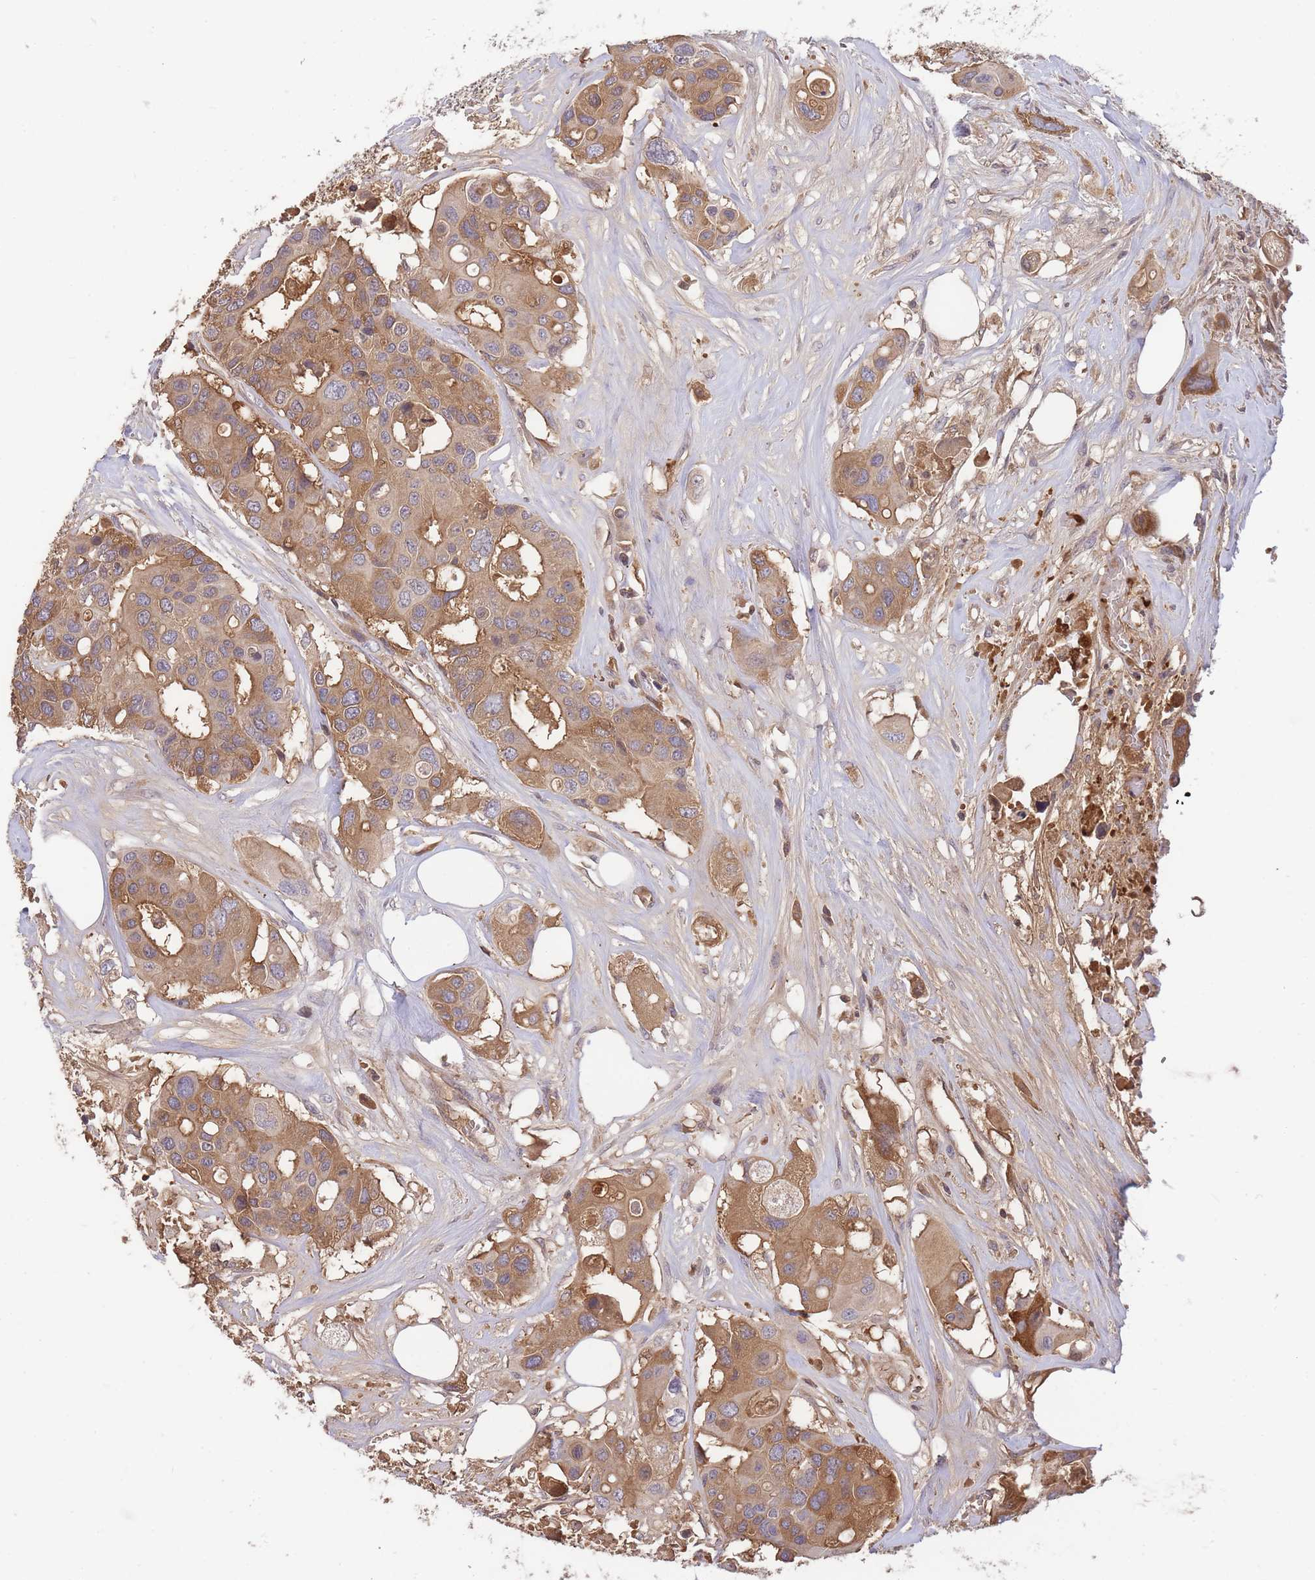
{"staining": {"intensity": "moderate", "quantity": ">75%", "location": "cytoplasmic/membranous"}, "tissue": "colorectal cancer", "cell_type": "Tumor cells", "image_type": "cancer", "snomed": [{"axis": "morphology", "description": "Adenocarcinoma, NOS"}, {"axis": "topography", "description": "Colon"}], "caption": "The immunohistochemical stain shows moderate cytoplasmic/membranous staining in tumor cells of colorectal cancer (adenocarcinoma) tissue. Using DAB (brown) and hematoxylin (blue) stains, captured at high magnification using brightfield microscopy.", "gene": "RALGDS", "patient": {"sex": "male", "age": 77}}